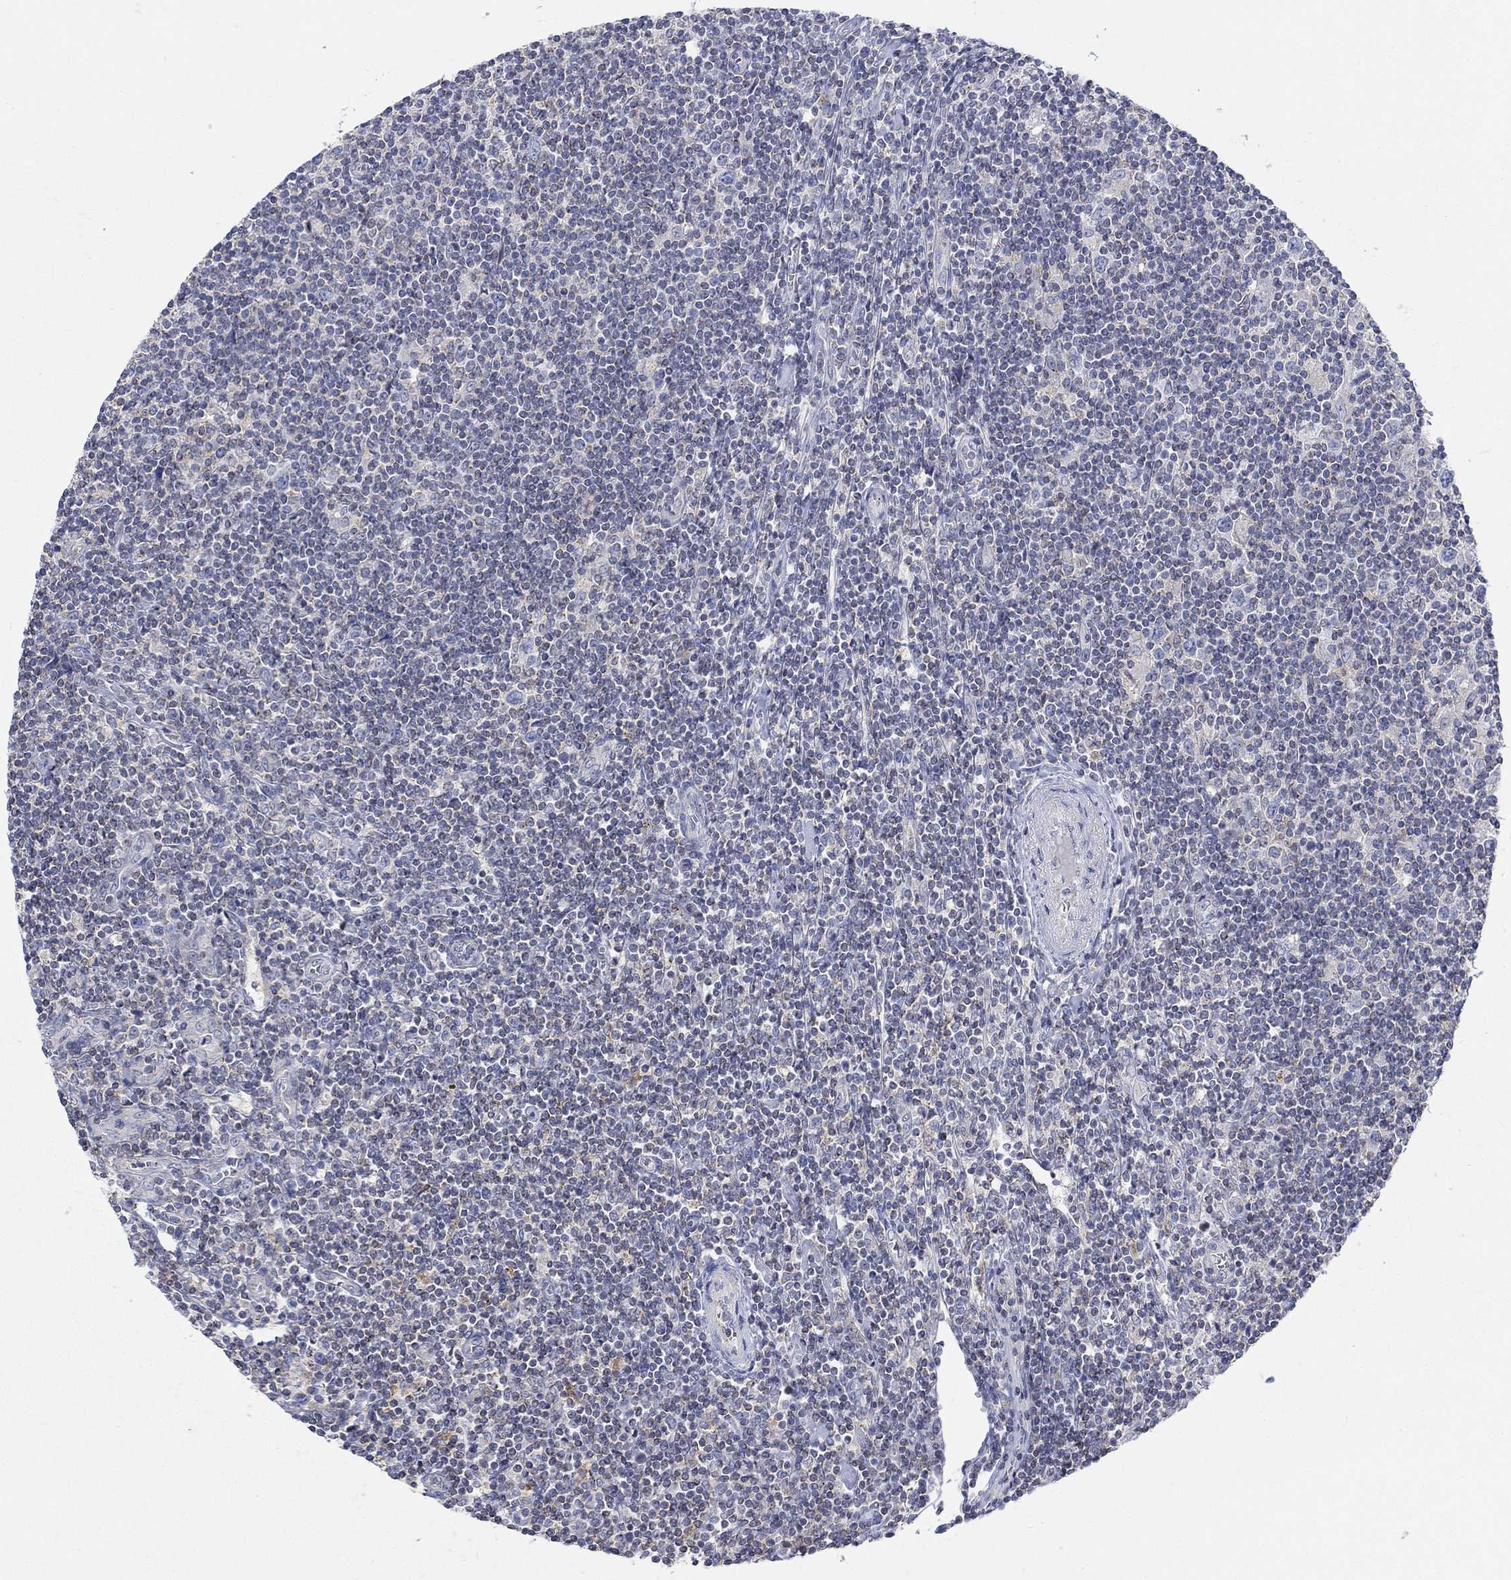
{"staining": {"intensity": "negative", "quantity": "none", "location": "none"}, "tissue": "lymphoma", "cell_type": "Tumor cells", "image_type": "cancer", "snomed": [{"axis": "morphology", "description": "Hodgkin's disease, NOS"}, {"axis": "topography", "description": "Lymph node"}], "caption": "Lymphoma was stained to show a protein in brown. There is no significant positivity in tumor cells. The staining is performed using DAB (3,3'-diaminobenzidine) brown chromogen with nuclei counter-stained in using hematoxylin.", "gene": "NAV3", "patient": {"sex": "male", "age": 40}}